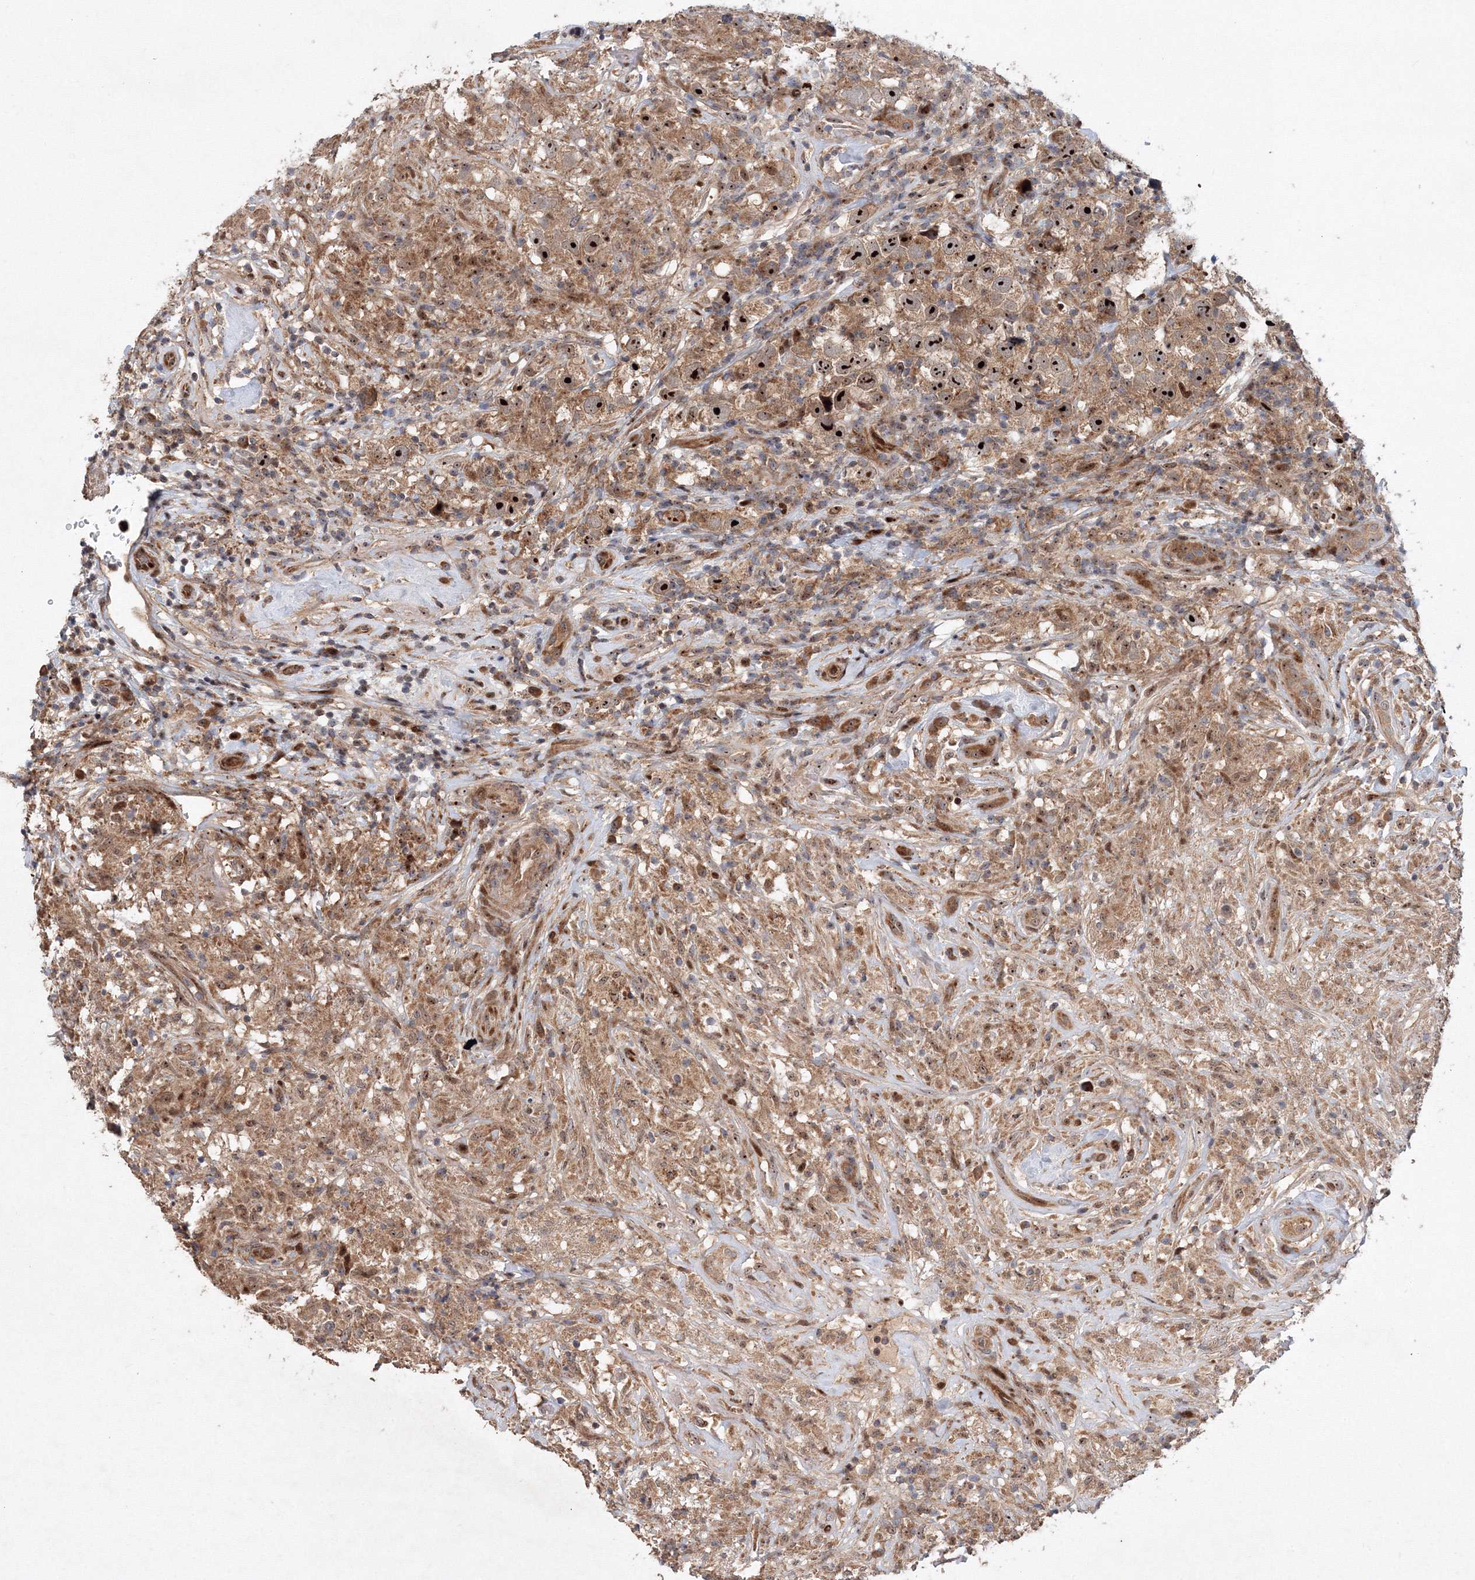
{"staining": {"intensity": "moderate", "quantity": ">75%", "location": "cytoplasmic/membranous,nuclear"}, "tissue": "testis cancer", "cell_type": "Tumor cells", "image_type": "cancer", "snomed": [{"axis": "morphology", "description": "Seminoma, NOS"}, {"axis": "topography", "description": "Testis"}], "caption": "Testis seminoma stained for a protein (brown) reveals moderate cytoplasmic/membranous and nuclear positive staining in about >75% of tumor cells.", "gene": "ANKAR", "patient": {"sex": "male", "age": 49}}